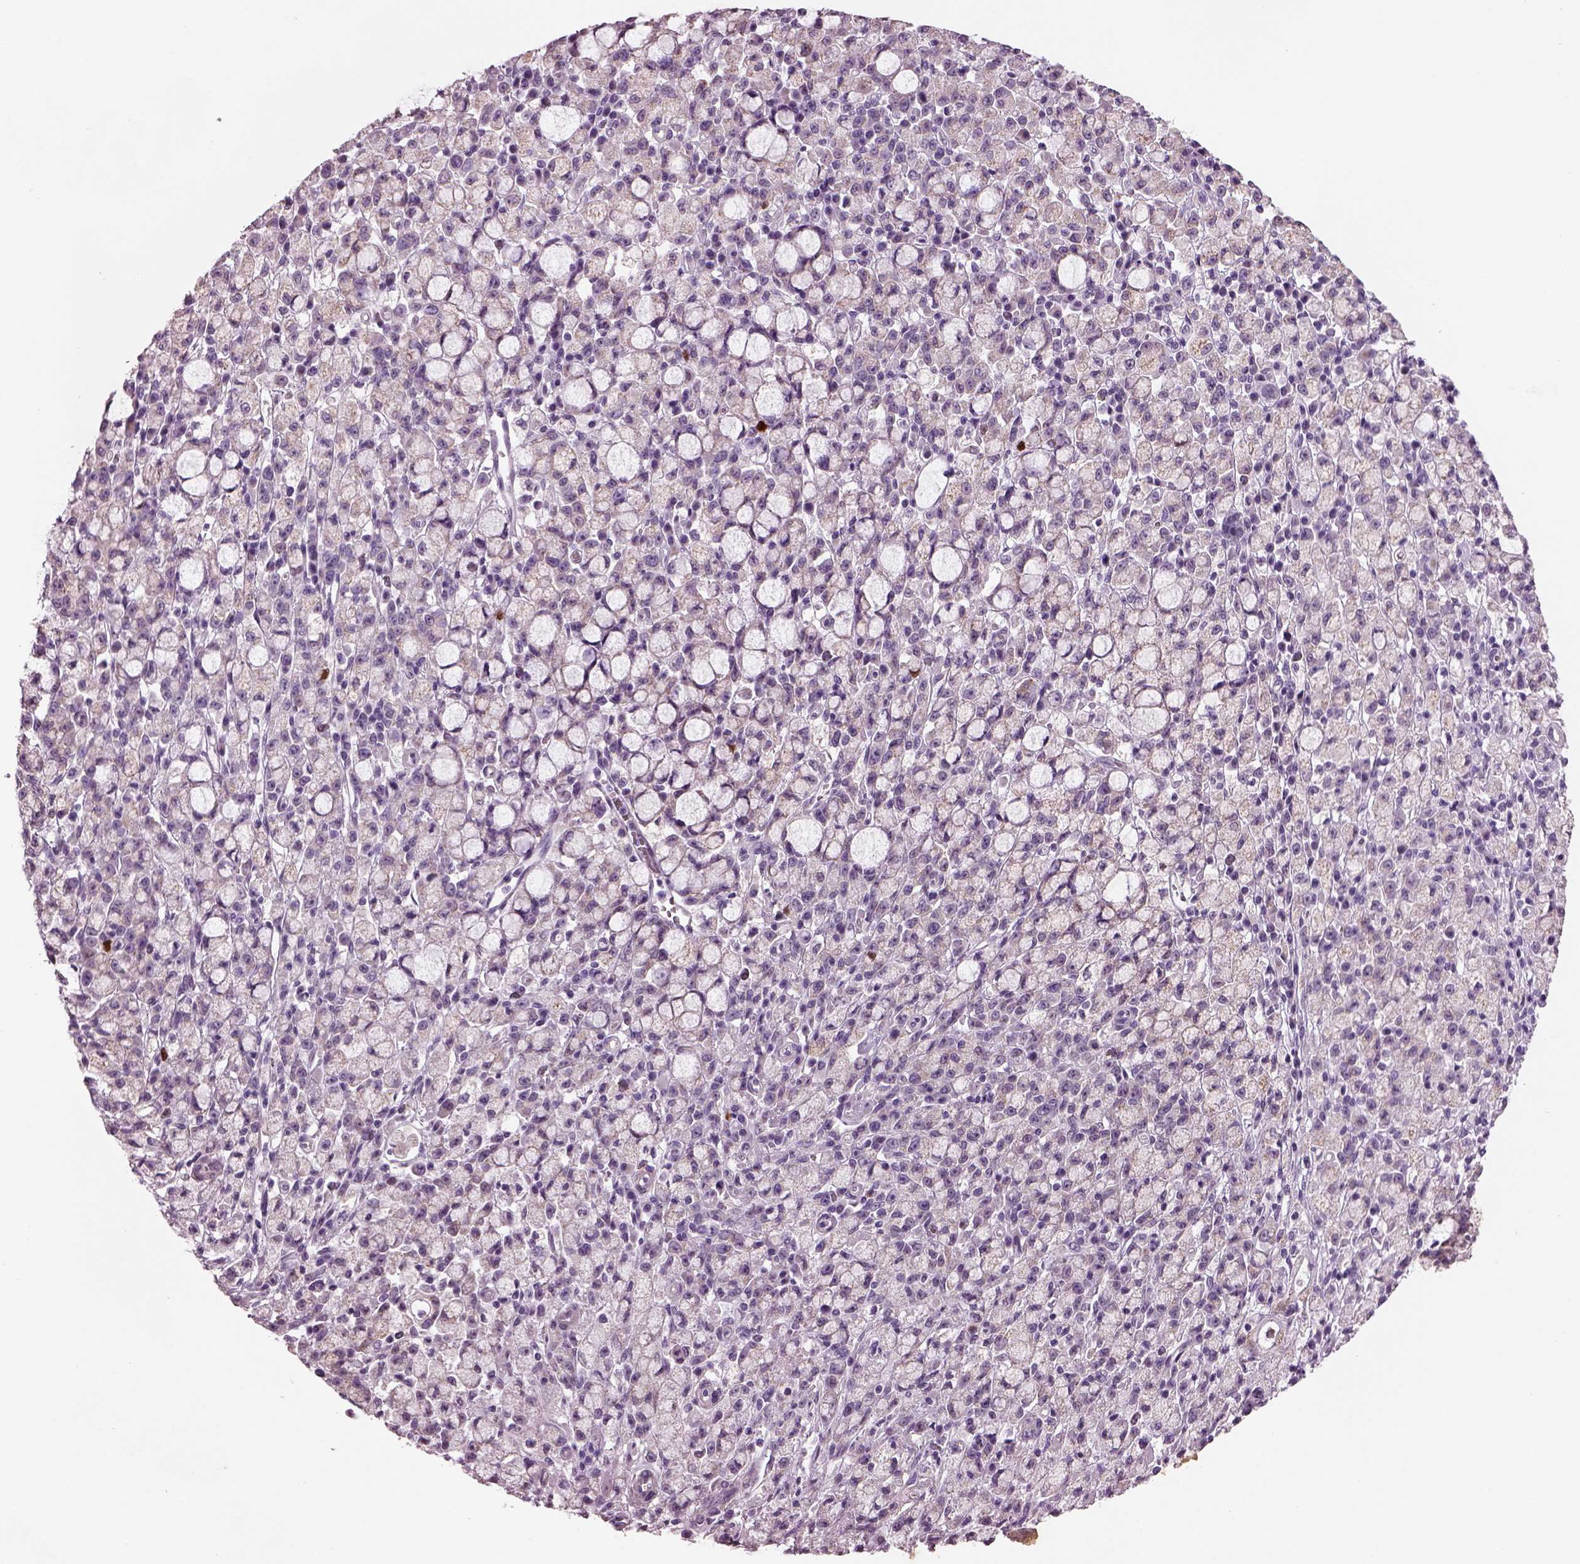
{"staining": {"intensity": "negative", "quantity": "none", "location": "none"}, "tissue": "stomach cancer", "cell_type": "Tumor cells", "image_type": "cancer", "snomed": [{"axis": "morphology", "description": "Adenocarcinoma, NOS"}, {"axis": "topography", "description": "Stomach"}], "caption": "Immunohistochemistry of human stomach cancer displays no positivity in tumor cells.", "gene": "PRR9", "patient": {"sex": "male", "age": 58}}